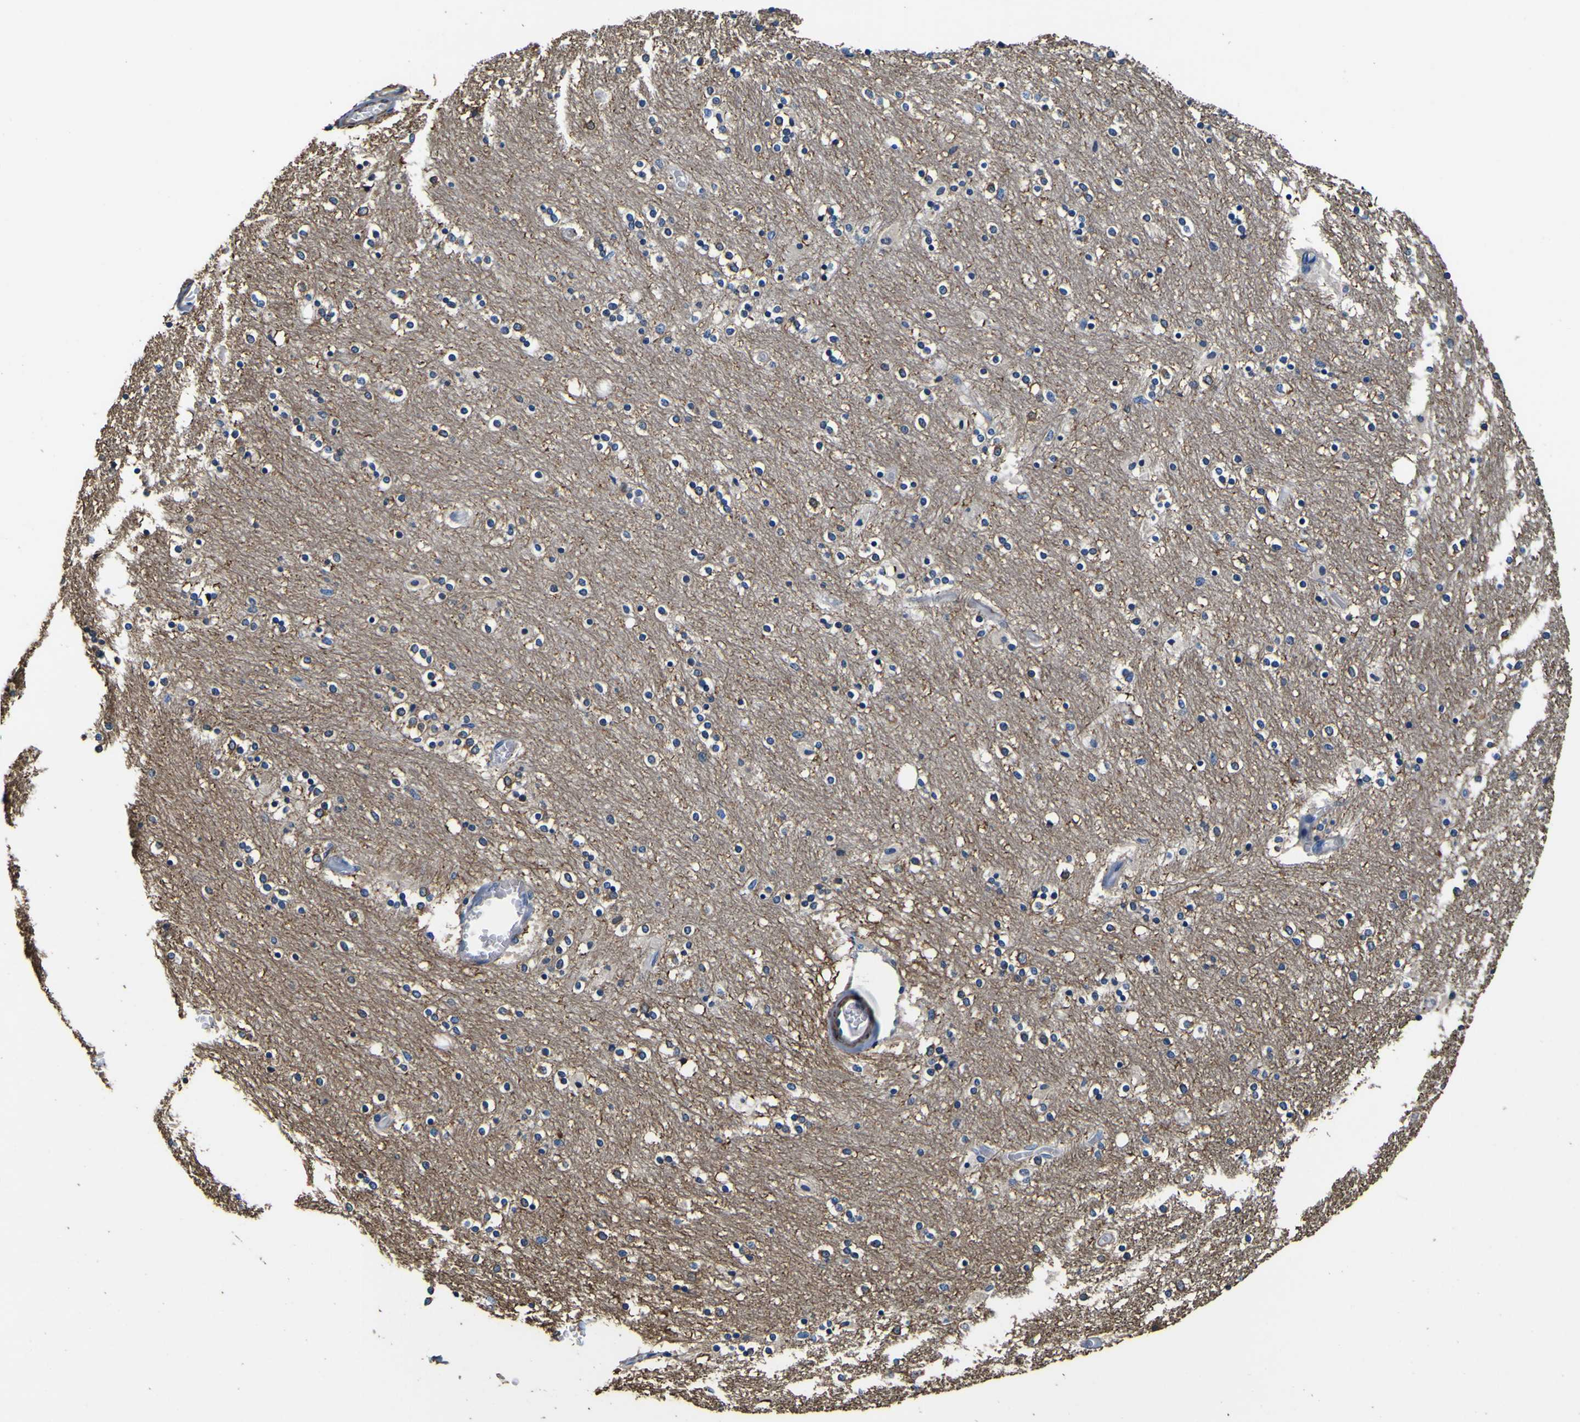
{"staining": {"intensity": "moderate", "quantity": "<25%", "location": "cytoplasmic/membranous"}, "tissue": "caudate", "cell_type": "Glial cells", "image_type": "normal", "snomed": [{"axis": "morphology", "description": "Normal tissue, NOS"}, {"axis": "topography", "description": "Lateral ventricle wall"}], "caption": "A brown stain labels moderate cytoplasmic/membranous staining of a protein in glial cells of benign caudate. The staining was performed using DAB, with brown indicating positive protein expression. Nuclei are stained blue with hematoxylin.", "gene": "TUBA1B", "patient": {"sex": "female", "age": 54}}